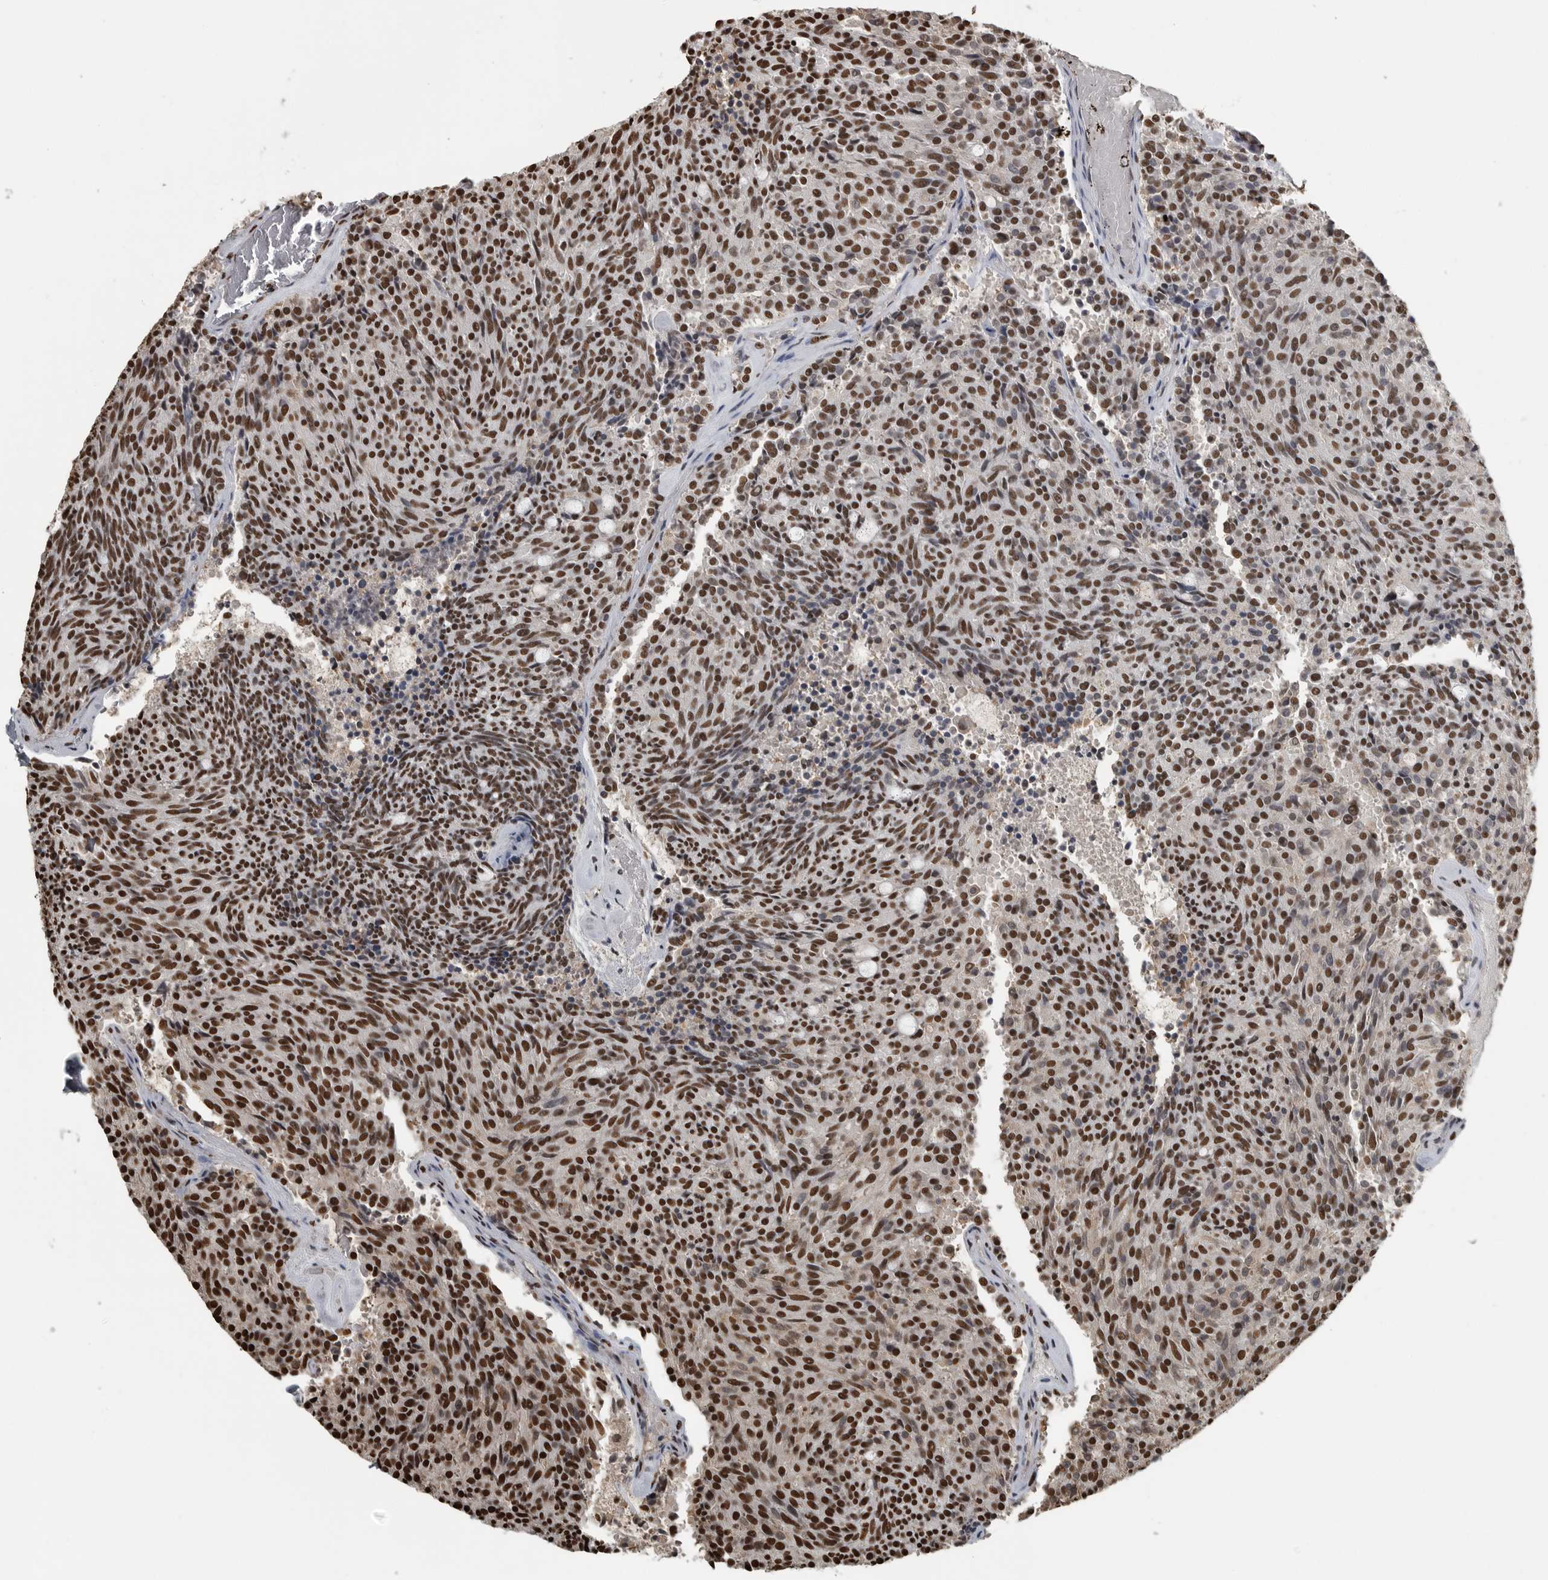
{"staining": {"intensity": "strong", "quantity": ">75%", "location": "nuclear"}, "tissue": "carcinoid", "cell_type": "Tumor cells", "image_type": "cancer", "snomed": [{"axis": "morphology", "description": "Carcinoid, malignant, NOS"}, {"axis": "topography", "description": "Pancreas"}], "caption": "Carcinoid tissue shows strong nuclear staining in approximately >75% of tumor cells", "gene": "TGS1", "patient": {"sex": "female", "age": 54}}